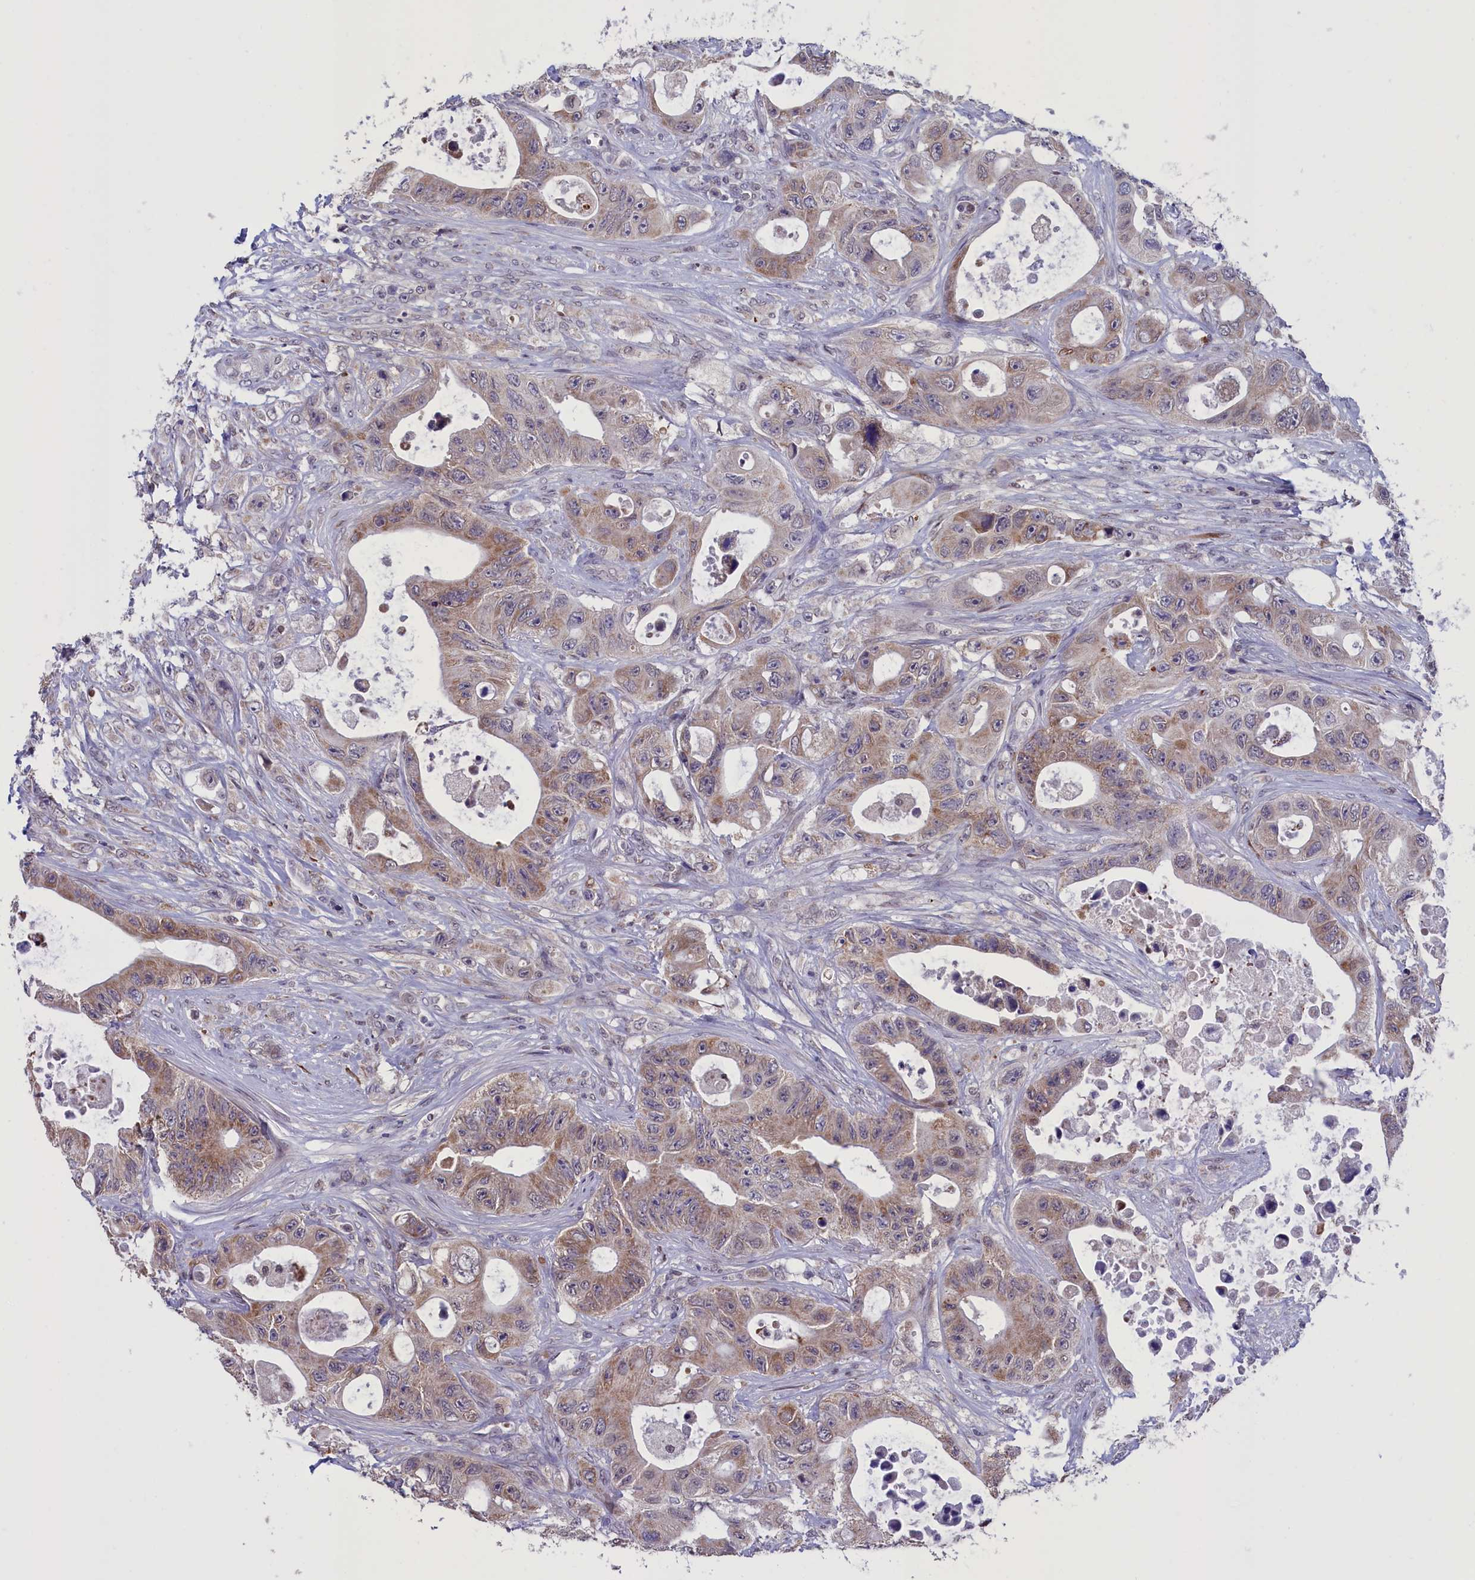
{"staining": {"intensity": "moderate", "quantity": "25%-75%", "location": "cytoplasmic/membranous"}, "tissue": "colorectal cancer", "cell_type": "Tumor cells", "image_type": "cancer", "snomed": [{"axis": "morphology", "description": "Adenocarcinoma, NOS"}, {"axis": "topography", "description": "Colon"}], "caption": "IHC photomicrograph of neoplastic tissue: adenocarcinoma (colorectal) stained using immunohistochemistry (IHC) demonstrates medium levels of moderate protein expression localized specifically in the cytoplasmic/membranous of tumor cells, appearing as a cytoplasmic/membranous brown color.", "gene": "PARS2", "patient": {"sex": "female", "age": 46}}